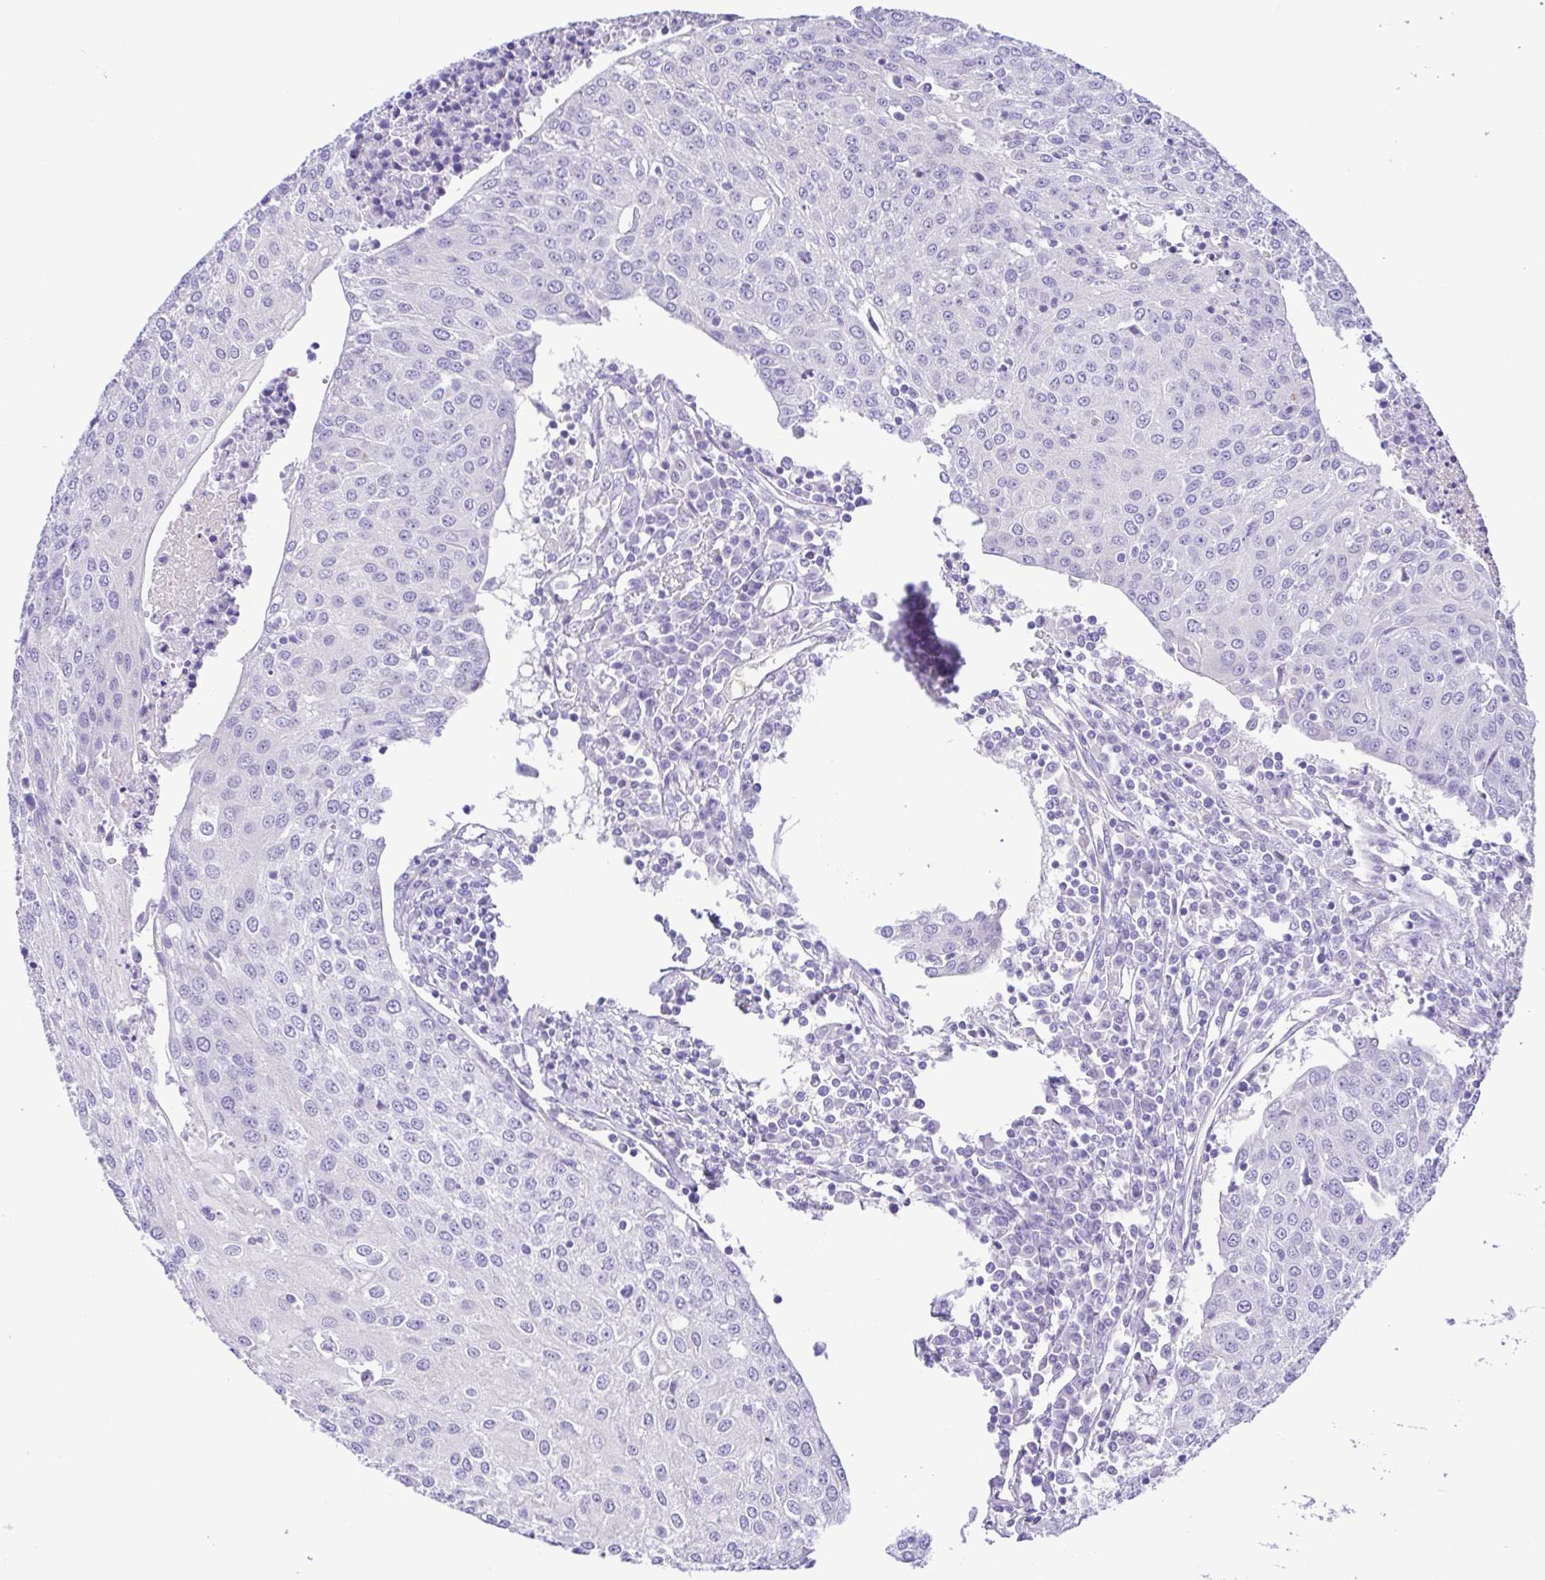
{"staining": {"intensity": "negative", "quantity": "none", "location": "none"}, "tissue": "urothelial cancer", "cell_type": "Tumor cells", "image_type": "cancer", "snomed": [{"axis": "morphology", "description": "Urothelial carcinoma, High grade"}, {"axis": "topography", "description": "Urinary bladder"}], "caption": "The micrograph reveals no staining of tumor cells in high-grade urothelial carcinoma.", "gene": "EPB42", "patient": {"sex": "female", "age": 85}}